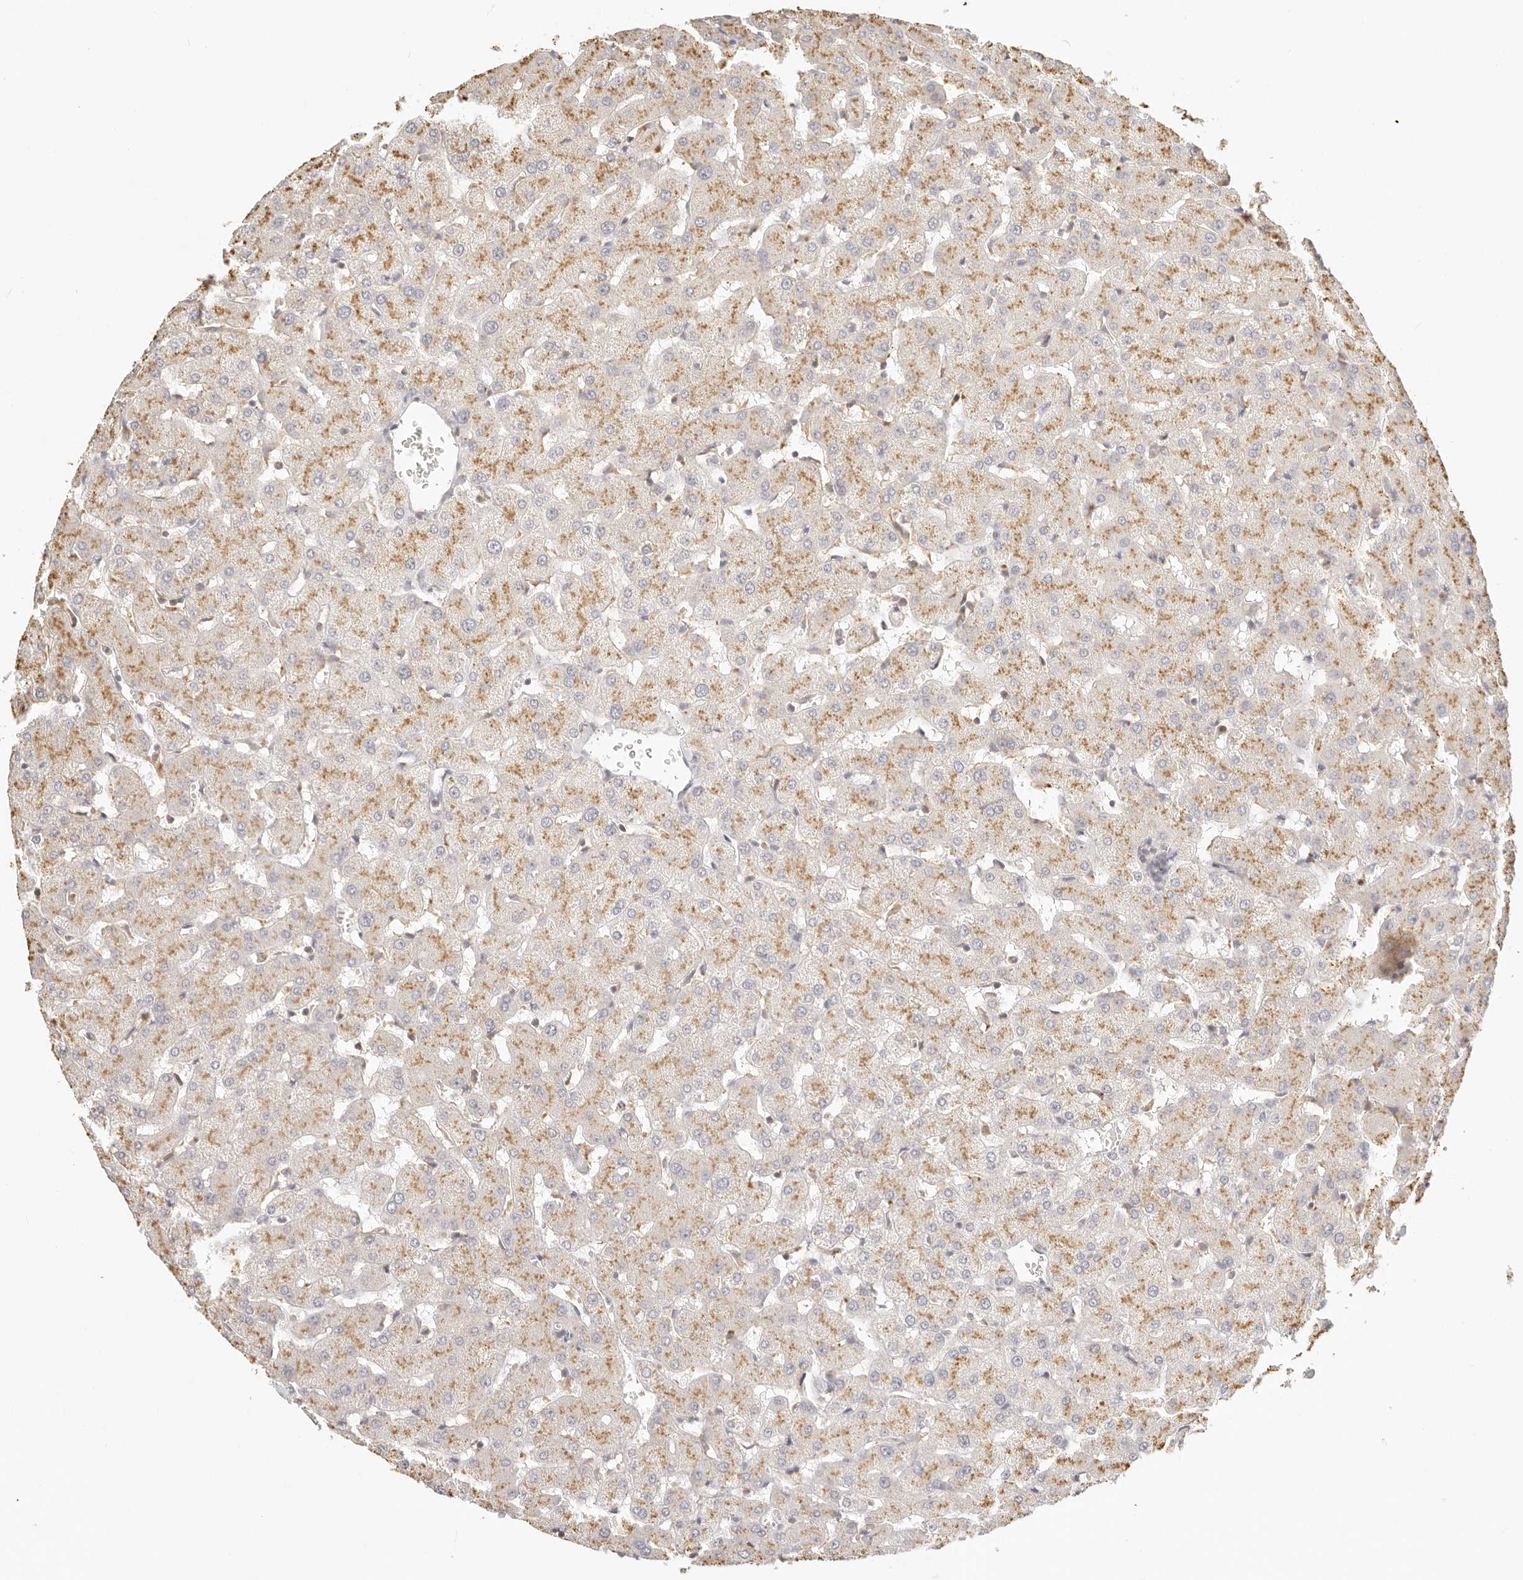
{"staining": {"intensity": "negative", "quantity": "none", "location": "none"}, "tissue": "liver", "cell_type": "Cholangiocytes", "image_type": "normal", "snomed": [{"axis": "morphology", "description": "Normal tissue, NOS"}, {"axis": "topography", "description": "Liver"}], "caption": "High power microscopy micrograph of an immunohistochemistry image of benign liver, revealing no significant positivity in cholangiocytes.", "gene": "CNMD", "patient": {"sex": "female", "age": 63}}